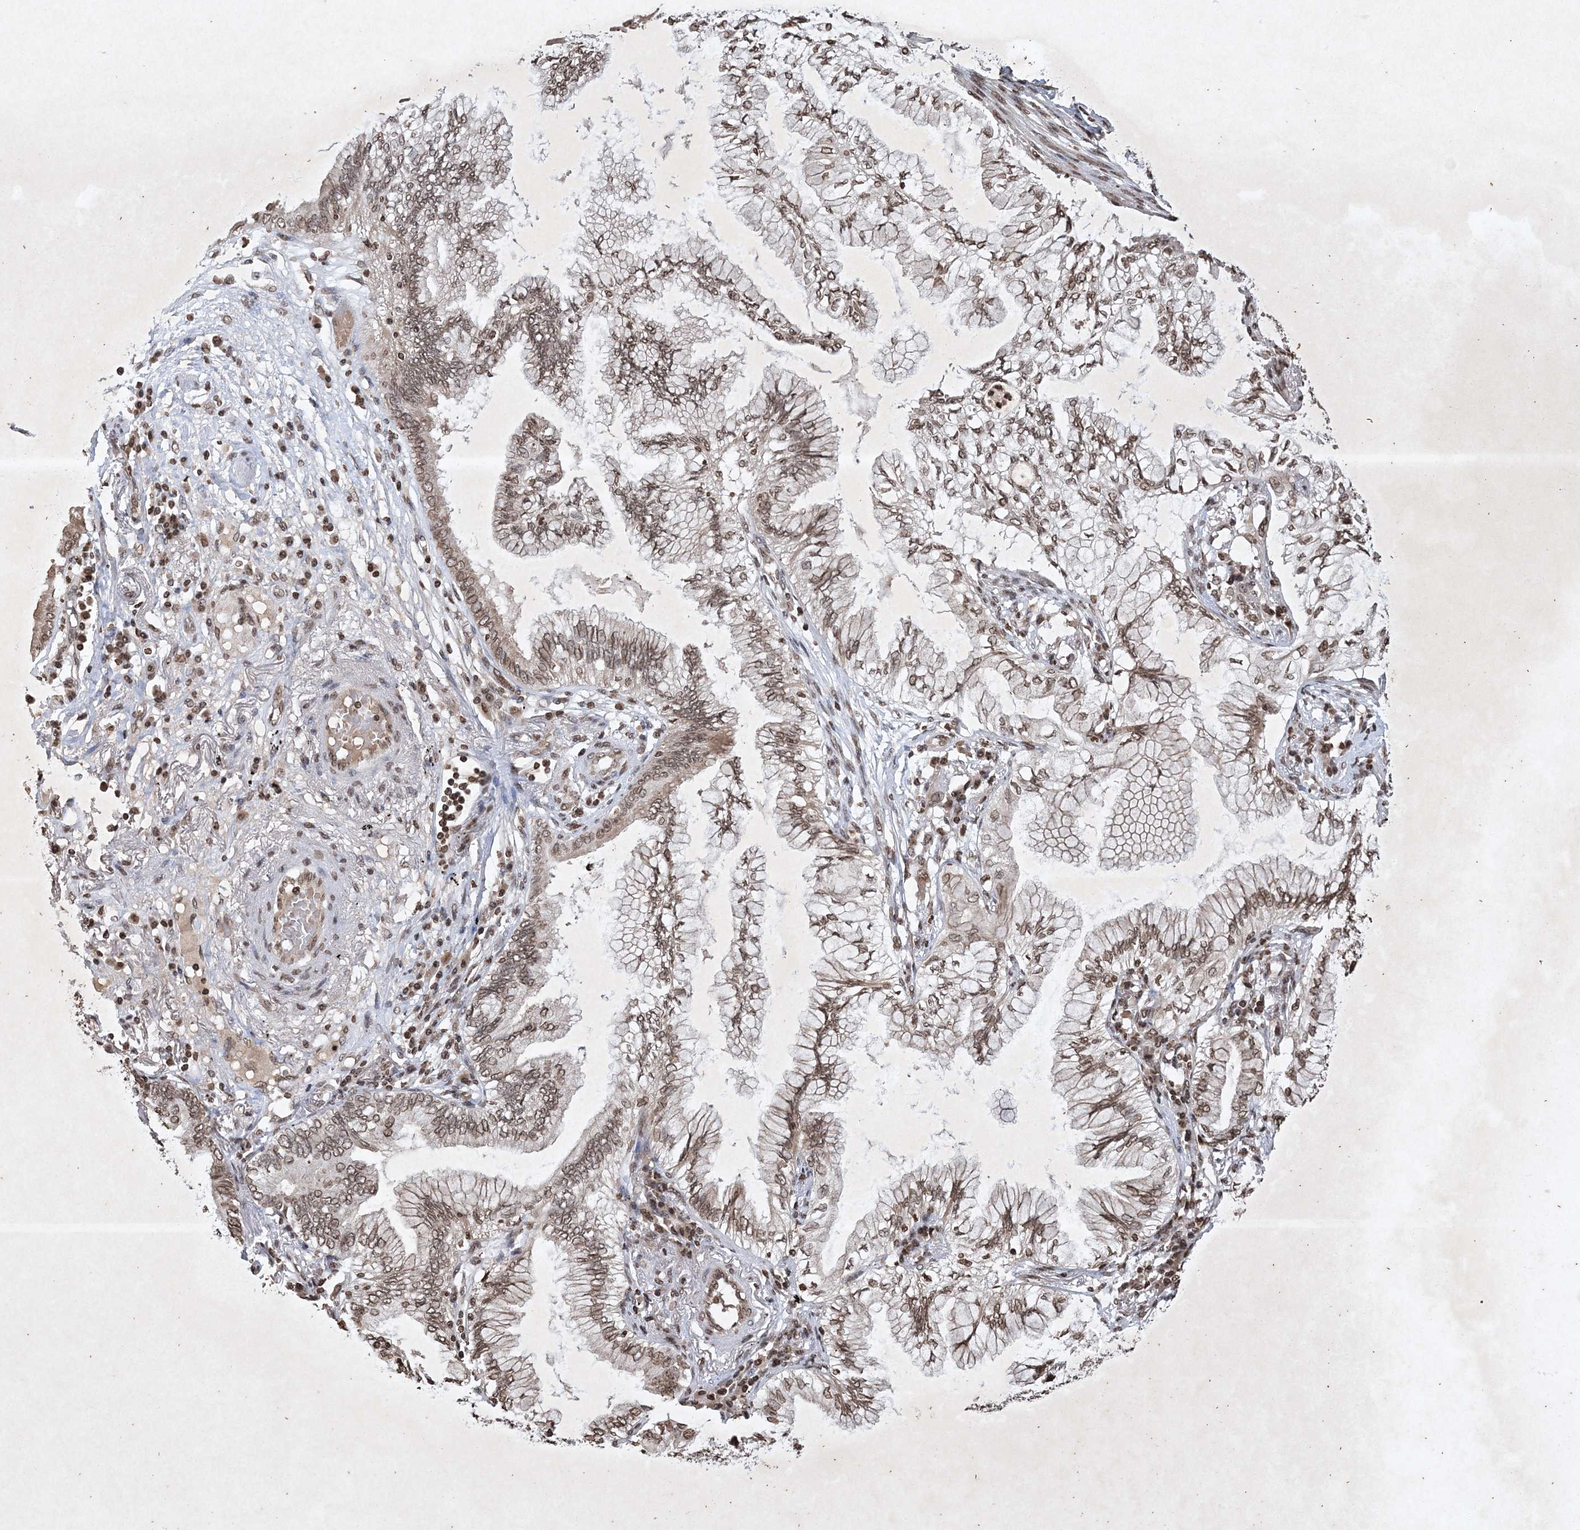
{"staining": {"intensity": "weak", "quantity": ">75%", "location": "nuclear"}, "tissue": "lung cancer", "cell_type": "Tumor cells", "image_type": "cancer", "snomed": [{"axis": "morphology", "description": "Normal tissue, NOS"}, {"axis": "morphology", "description": "Adenocarcinoma, NOS"}, {"axis": "topography", "description": "Bronchus"}, {"axis": "topography", "description": "Lung"}], "caption": "Immunohistochemical staining of lung cancer (adenocarcinoma) reveals low levels of weak nuclear staining in approximately >75% of tumor cells. (IHC, brightfield microscopy, high magnification).", "gene": "NEDD9", "patient": {"sex": "female", "age": 70}}